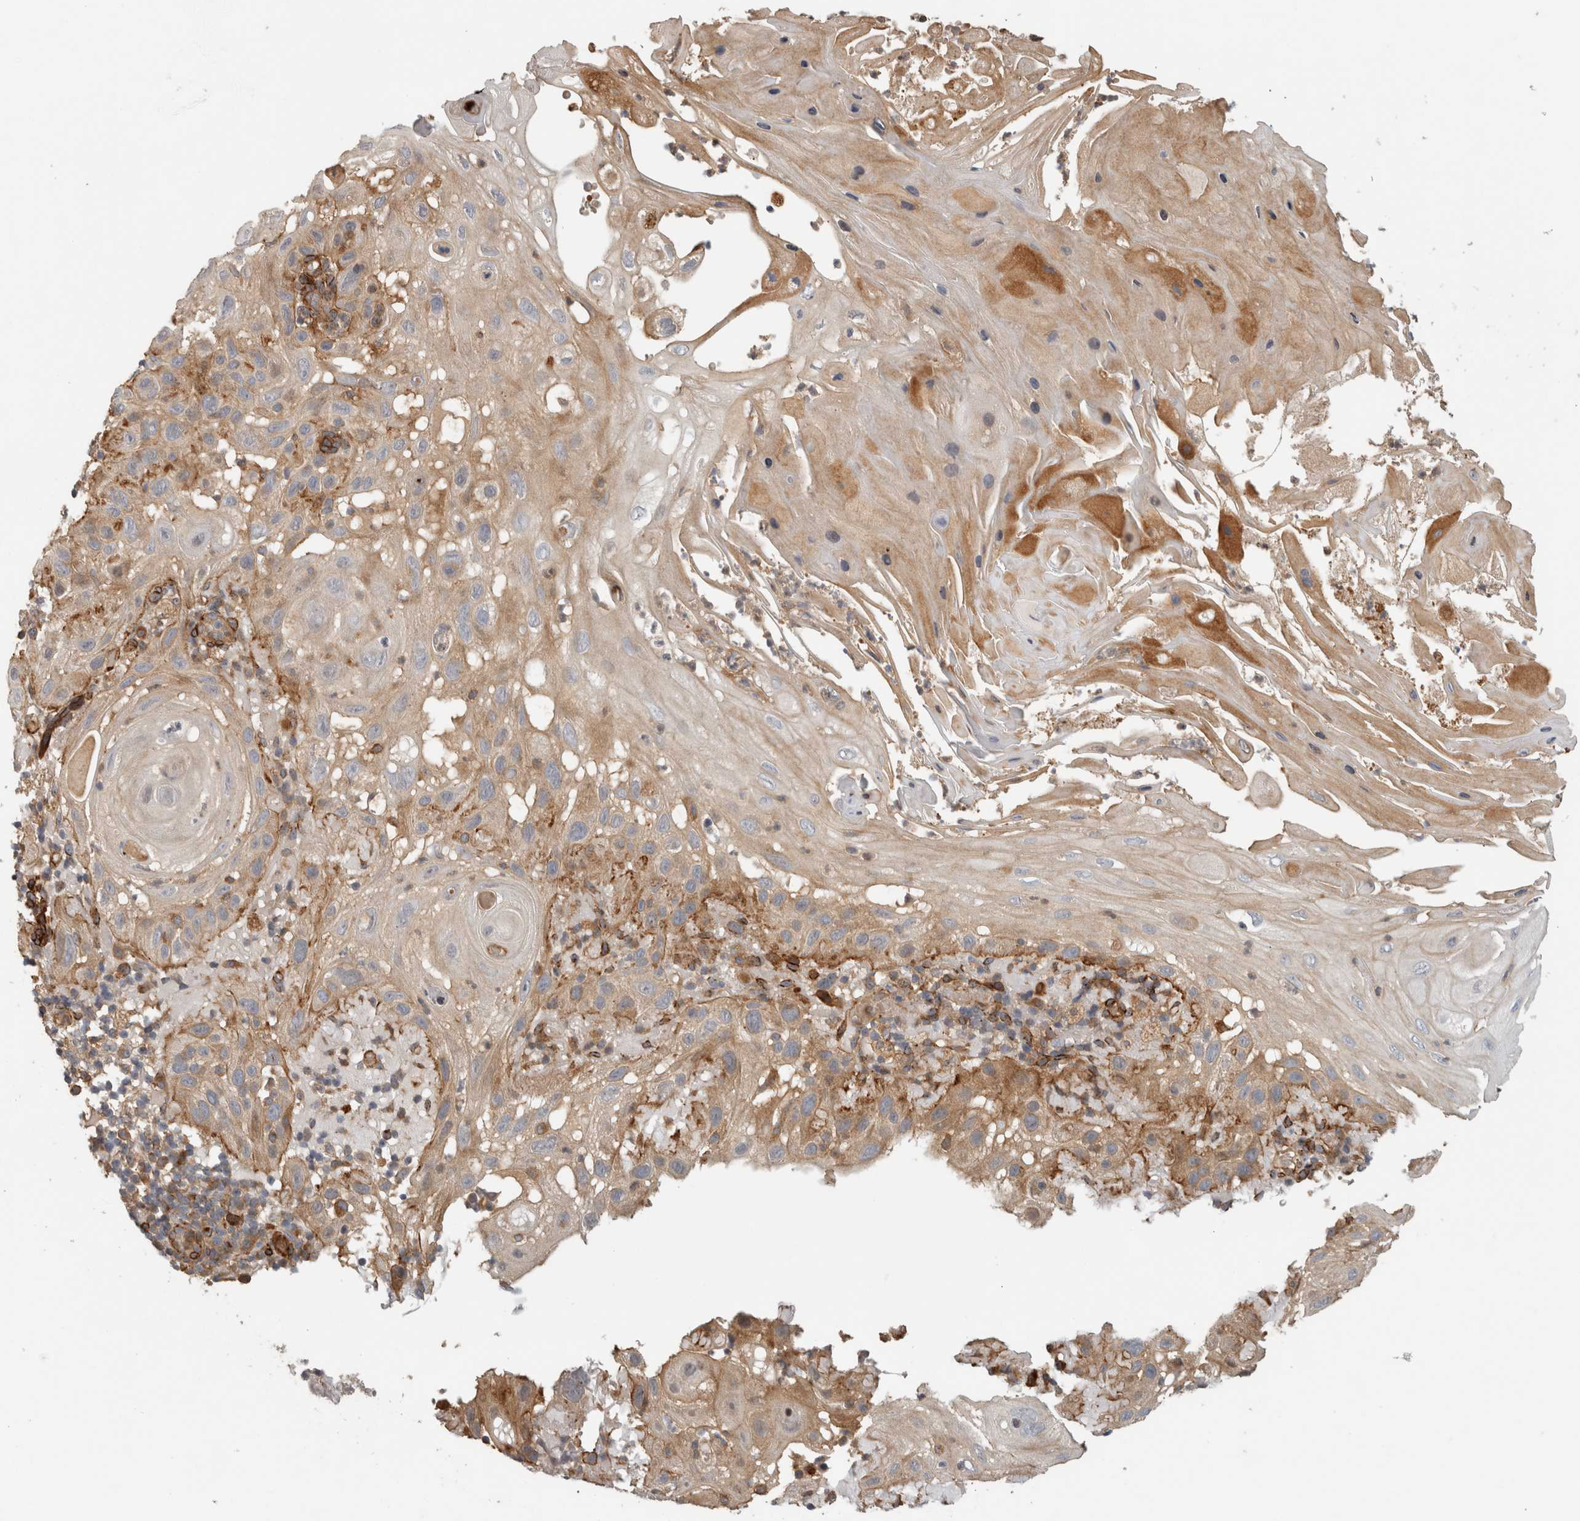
{"staining": {"intensity": "moderate", "quantity": ">75%", "location": "cytoplasmic/membranous"}, "tissue": "skin cancer", "cell_type": "Tumor cells", "image_type": "cancer", "snomed": [{"axis": "morphology", "description": "Squamous cell carcinoma, NOS"}, {"axis": "topography", "description": "Skin"}], "caption": "Immunohistochemical staining of human squamous cell carcinoma (skin) exhibits moderate cytoplasmic/membranous protein expression in approximately >75% of tumor cells.", "gene": "SIPA1L2", "patient": {"sex": "female", "age": 96}}